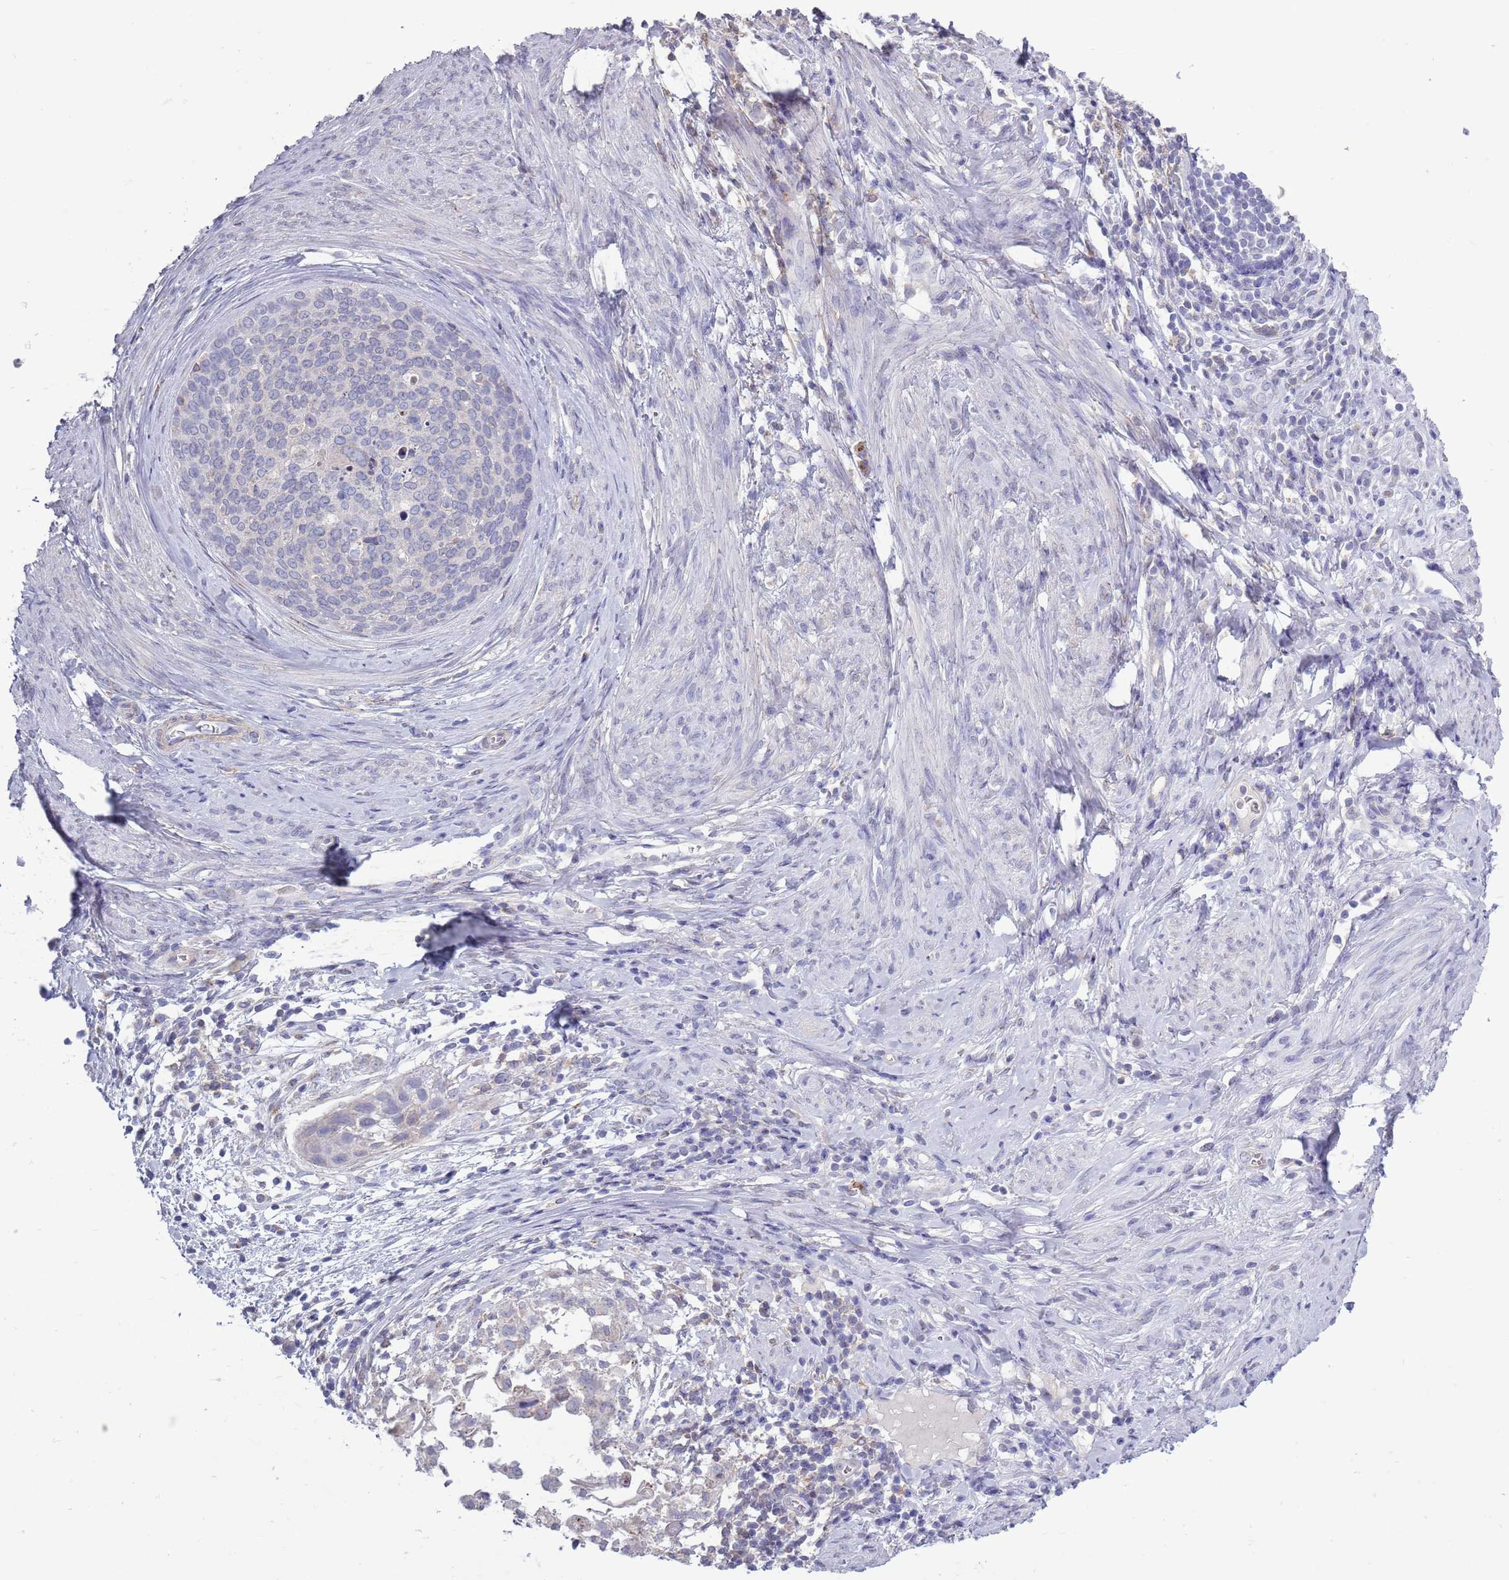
{"staining": {"intensity": "negative", "quantity": "none", "location": "none"}, "tissue": "cervical cancer", "cell_type": "Tumor cells", "image_type": "cancer", "snomed": [{"axis": "morphology", "description": "Squamous cell carcinoma, NOS"}, {"axis": "topography", "description": "Cervix"}], "caption": "Image shows no protein positivity in tumor cells of squamous cell carcinoma (cervical) tissue.", "gene": "ACSBG1", "patient": {"sex": "female", "age": 80}}